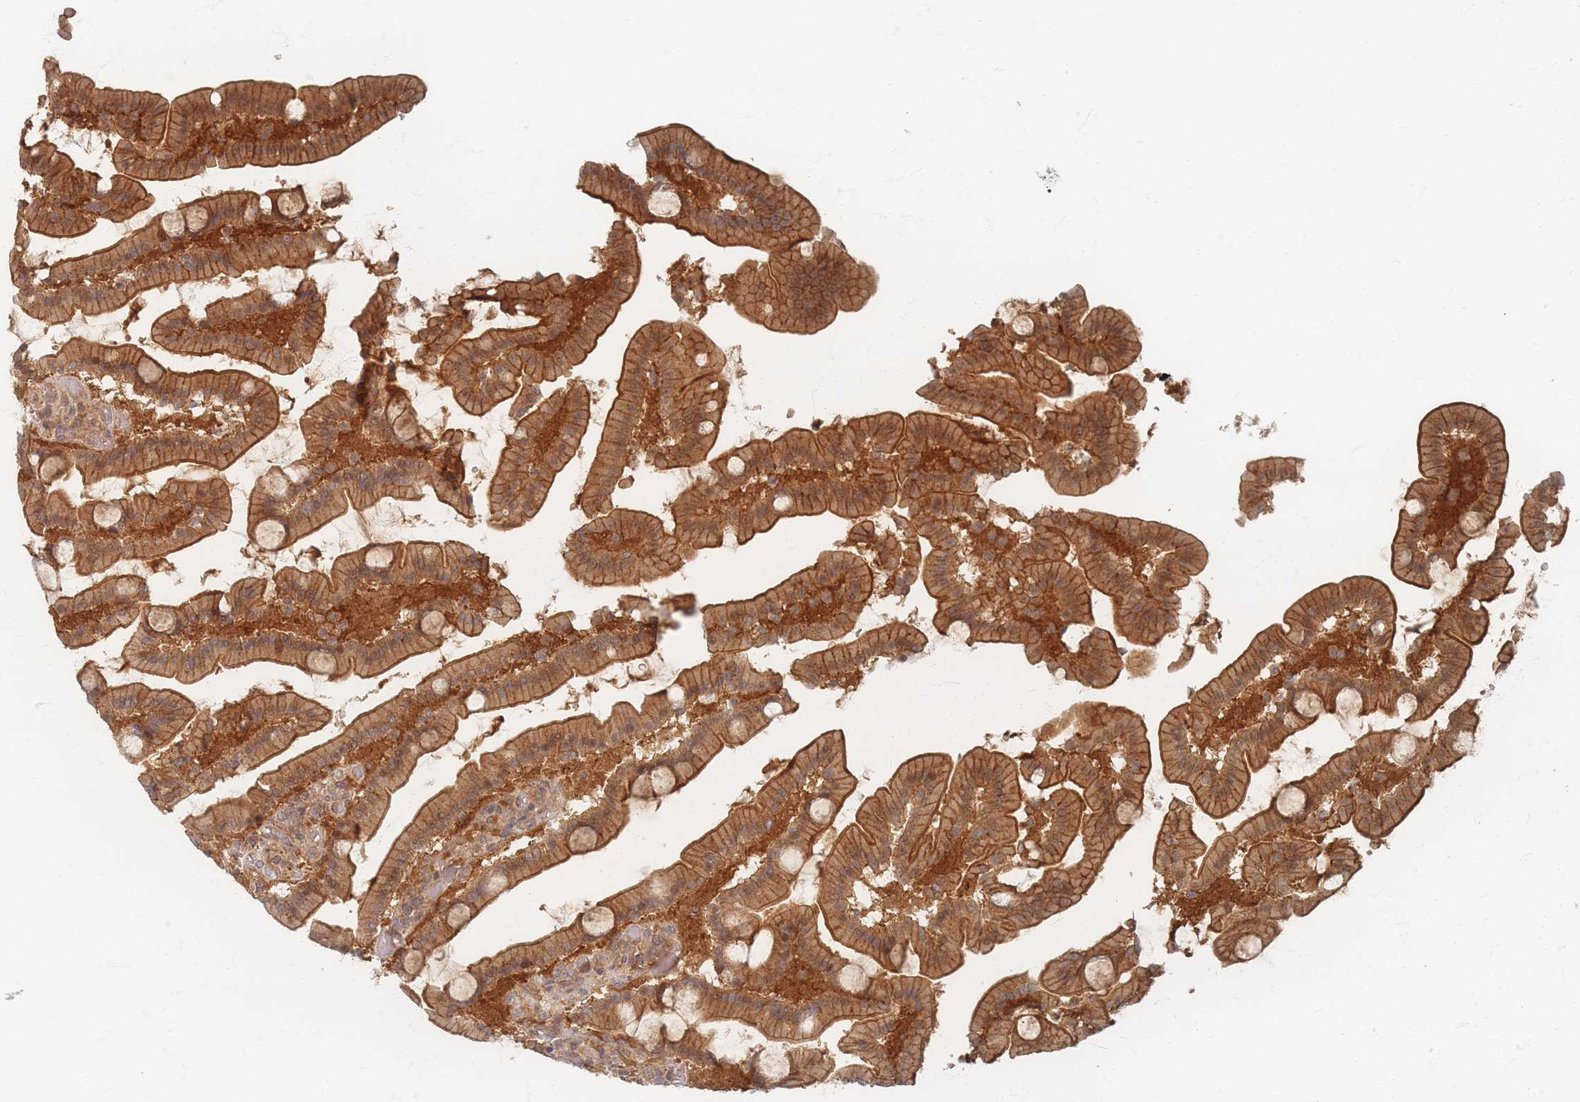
{"staining": {"intensity": "strong", "quantity": ">75%", "location": "cytoplasmic/membranous"}, "tissue": "duodenum", "cell_type": "Glandular cells", "image_type": "normal", "snomed": [{"axis": "morphology", "description": "Normal tissue, NOS"}, {"axis": "topography", "description": "Duodenum"}], "caption": "Benign duodenum exhibits strong cytoplasmic/membranous expression in approximately >75% of glandular cells, visualized by immunohistochemistry.", "gene": "PSMD9", "patient": {"sex": "male", "age": 55}}